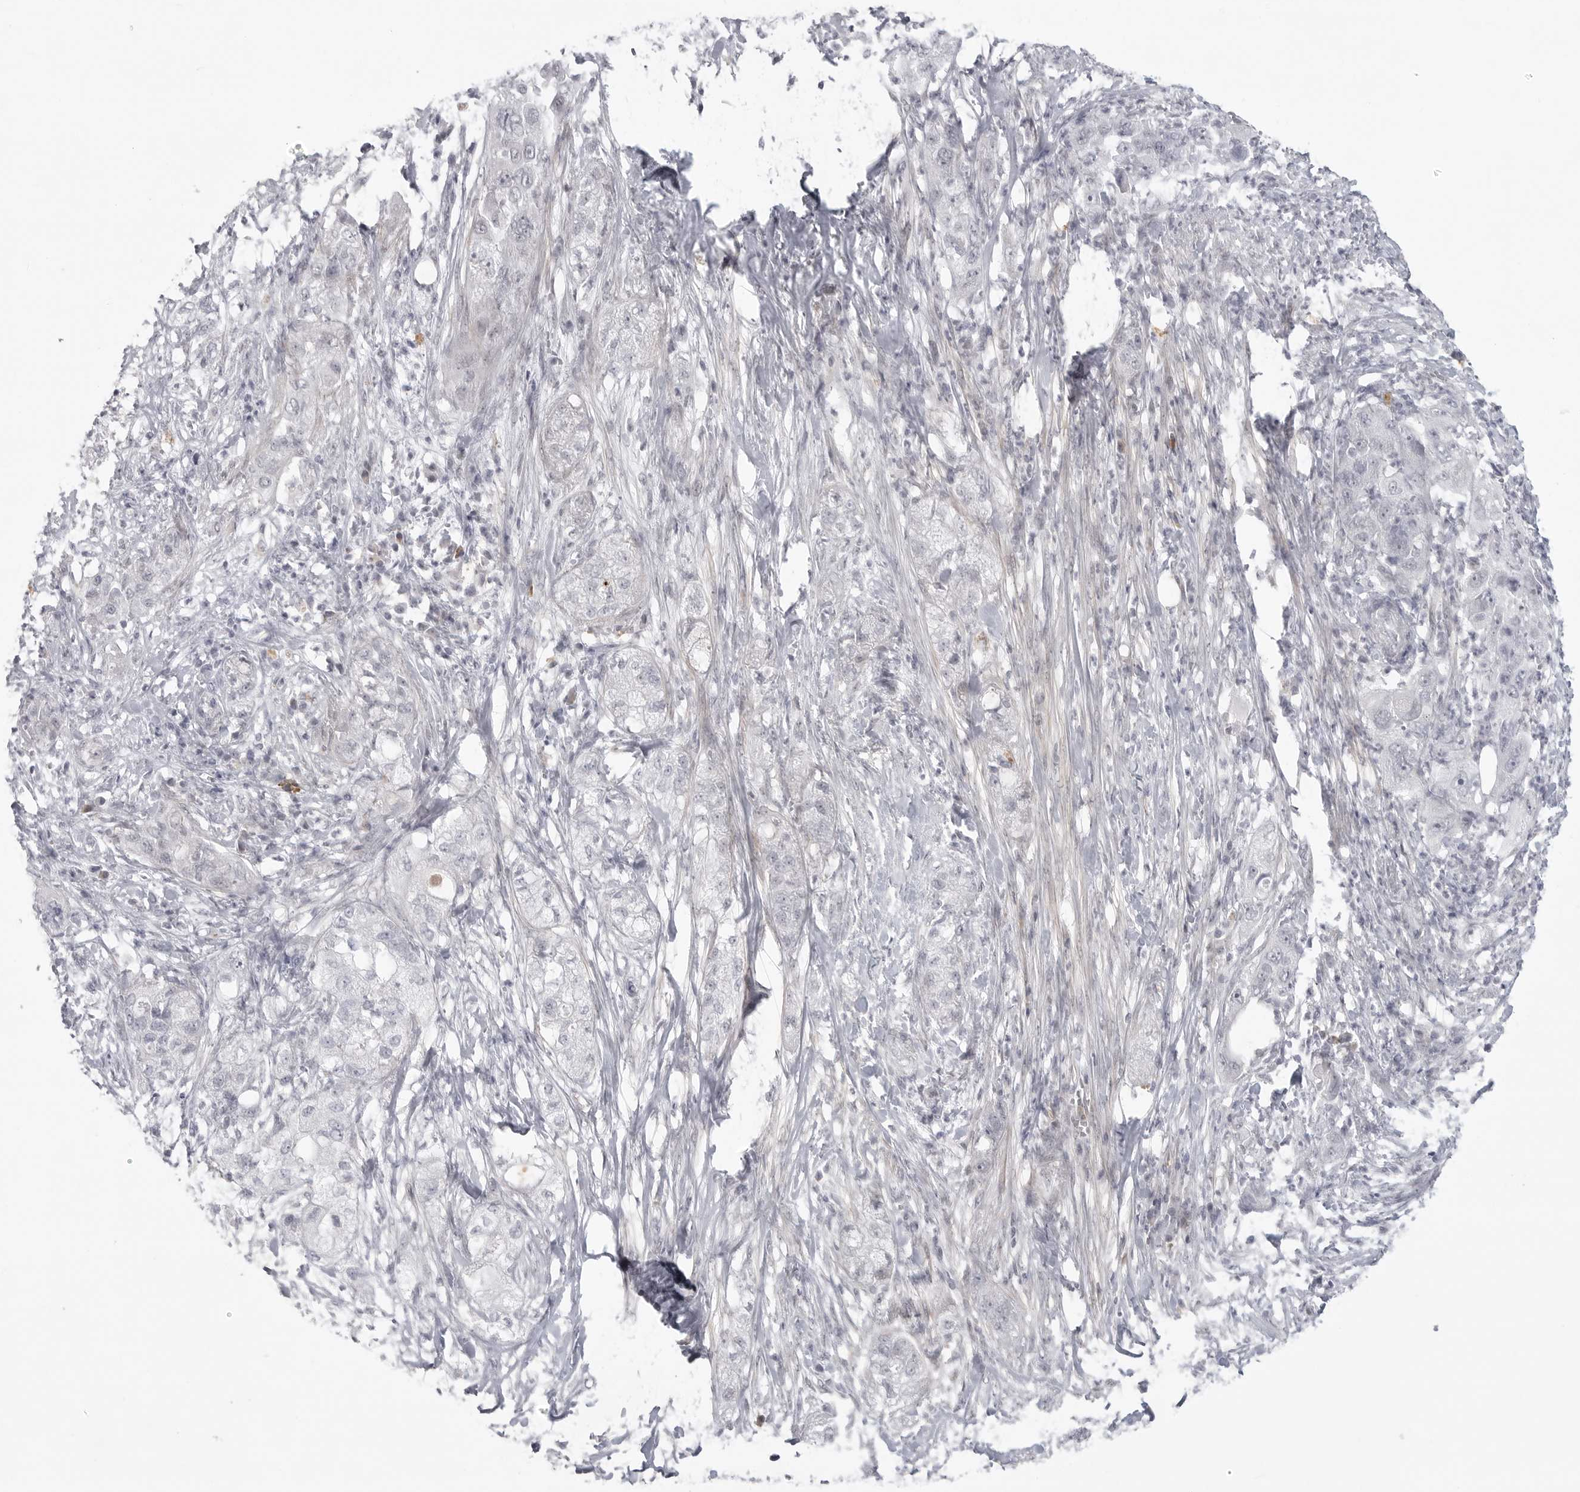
{"staining": {"intensity": "negative", "quantity": "none", "location": "none"}, "tissue": "pancreatic cancer", "cell_type": "Tumor cells", "image_type": "cancer", "snomed": [{"axis": "morphology", "description": "Adenocarcinoma, NOS"}, {"axis": "topography", "description": "Pancreas"}], "caption": "Tumor cells show no significant protein expression in pancreatic cancer.", "gene": "TCTN3", "patient": {"sex": "female", "age": 78}}